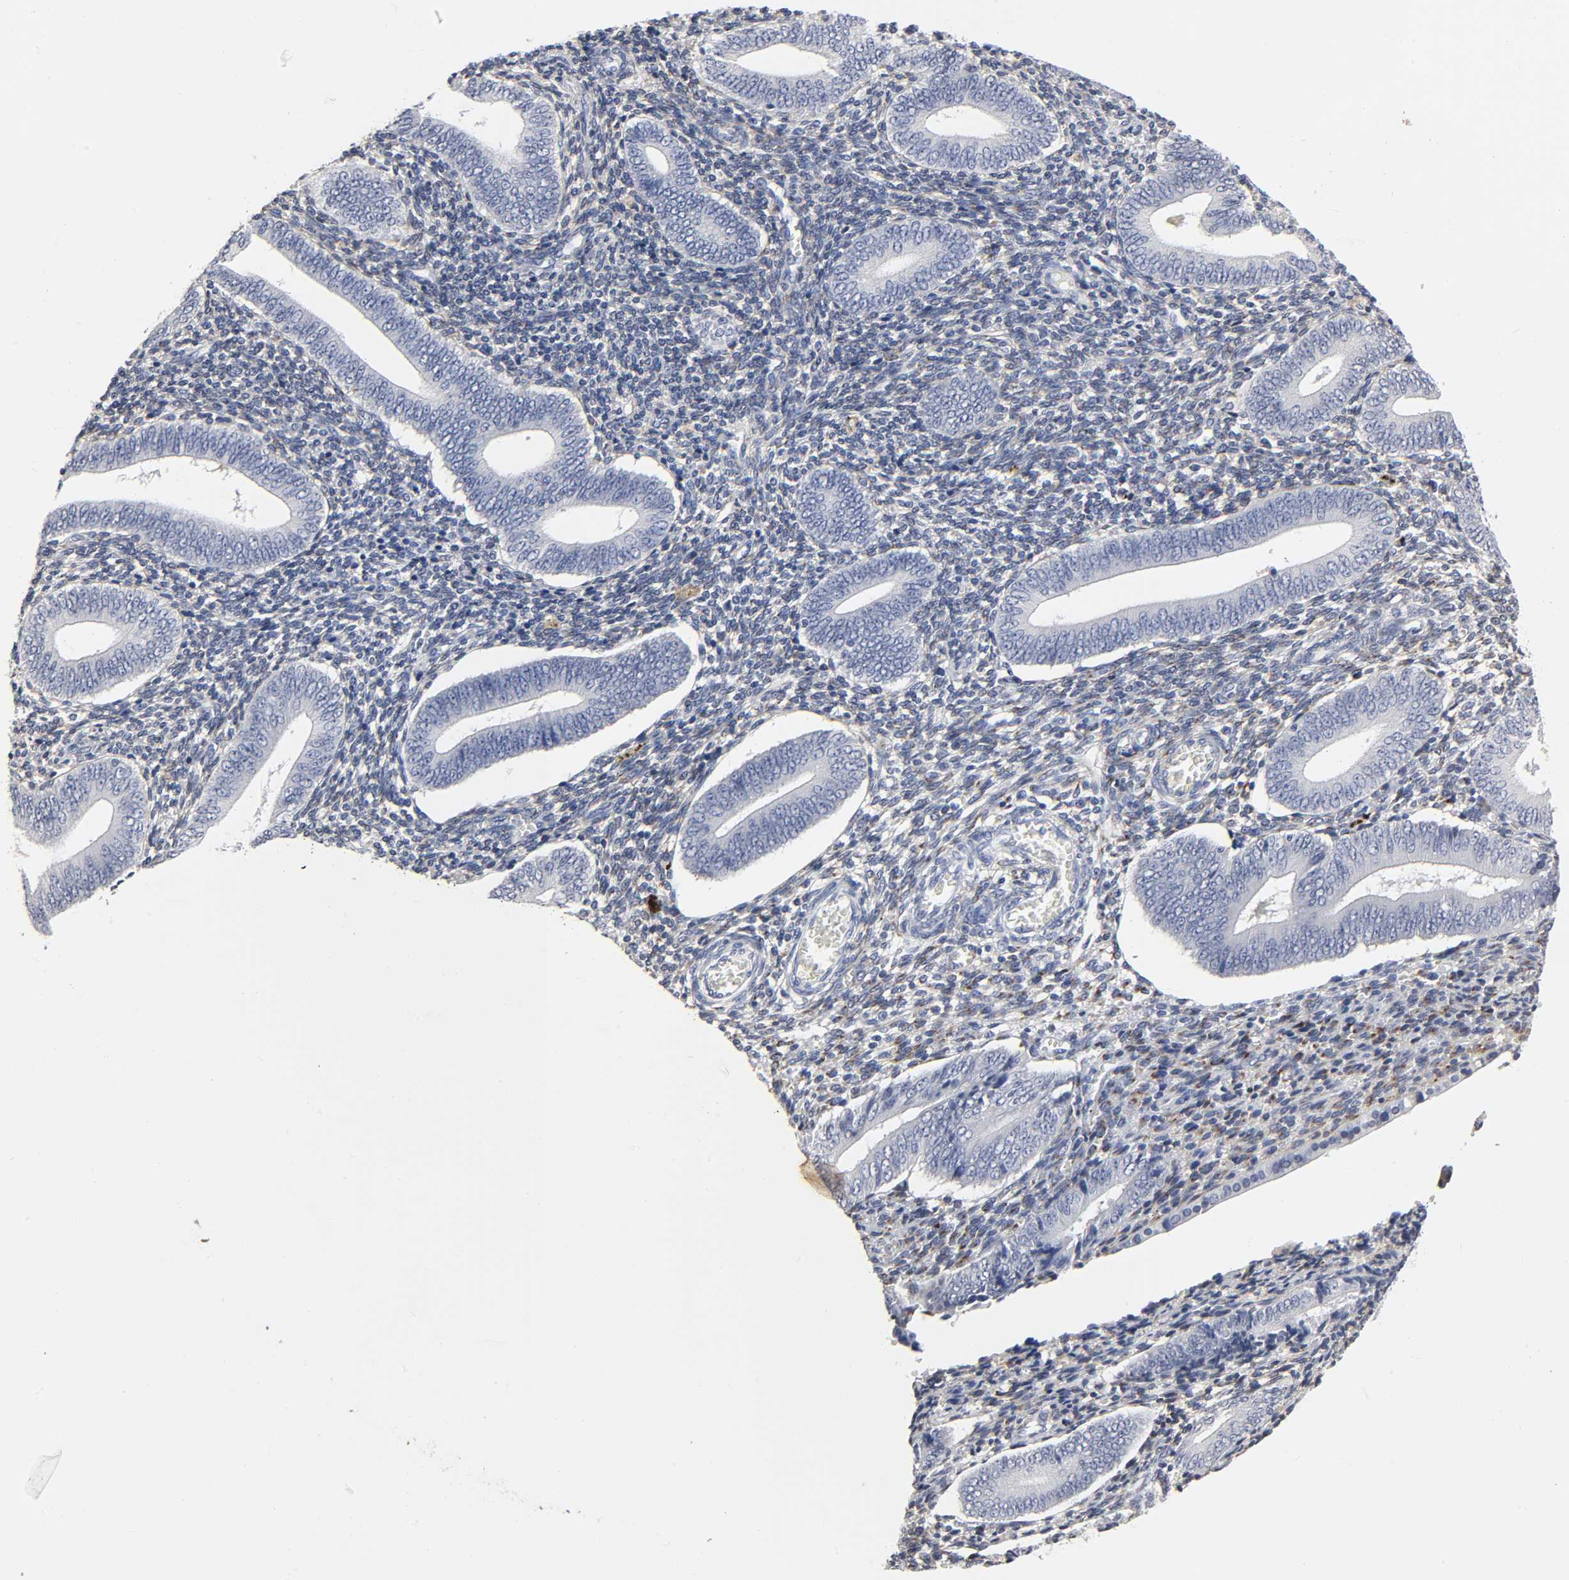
{"staining": {"intensity": "weak", "quantity": "25%-75%", "location": "cytoplasmic/membranous"}, "tissue": "endometrium", "cell_type": "Cells in endometrial stroma", "image_type": "normal", "snomed": [{"axis": "morphology", "description": "Normal tissue, NOS"}, {"axis": "topography", "description": "Uterus"}, {"axis": "topography", "description": "Endometrium"}], "caption": "Weak cytoplasmic/membranous positivity for a protein is present in approximately 25%-75% of cells in endometrial stroma of benign endometrium using IHC.", "gene": "LRP1", "patient": {"sex": "female", "age": 33}}